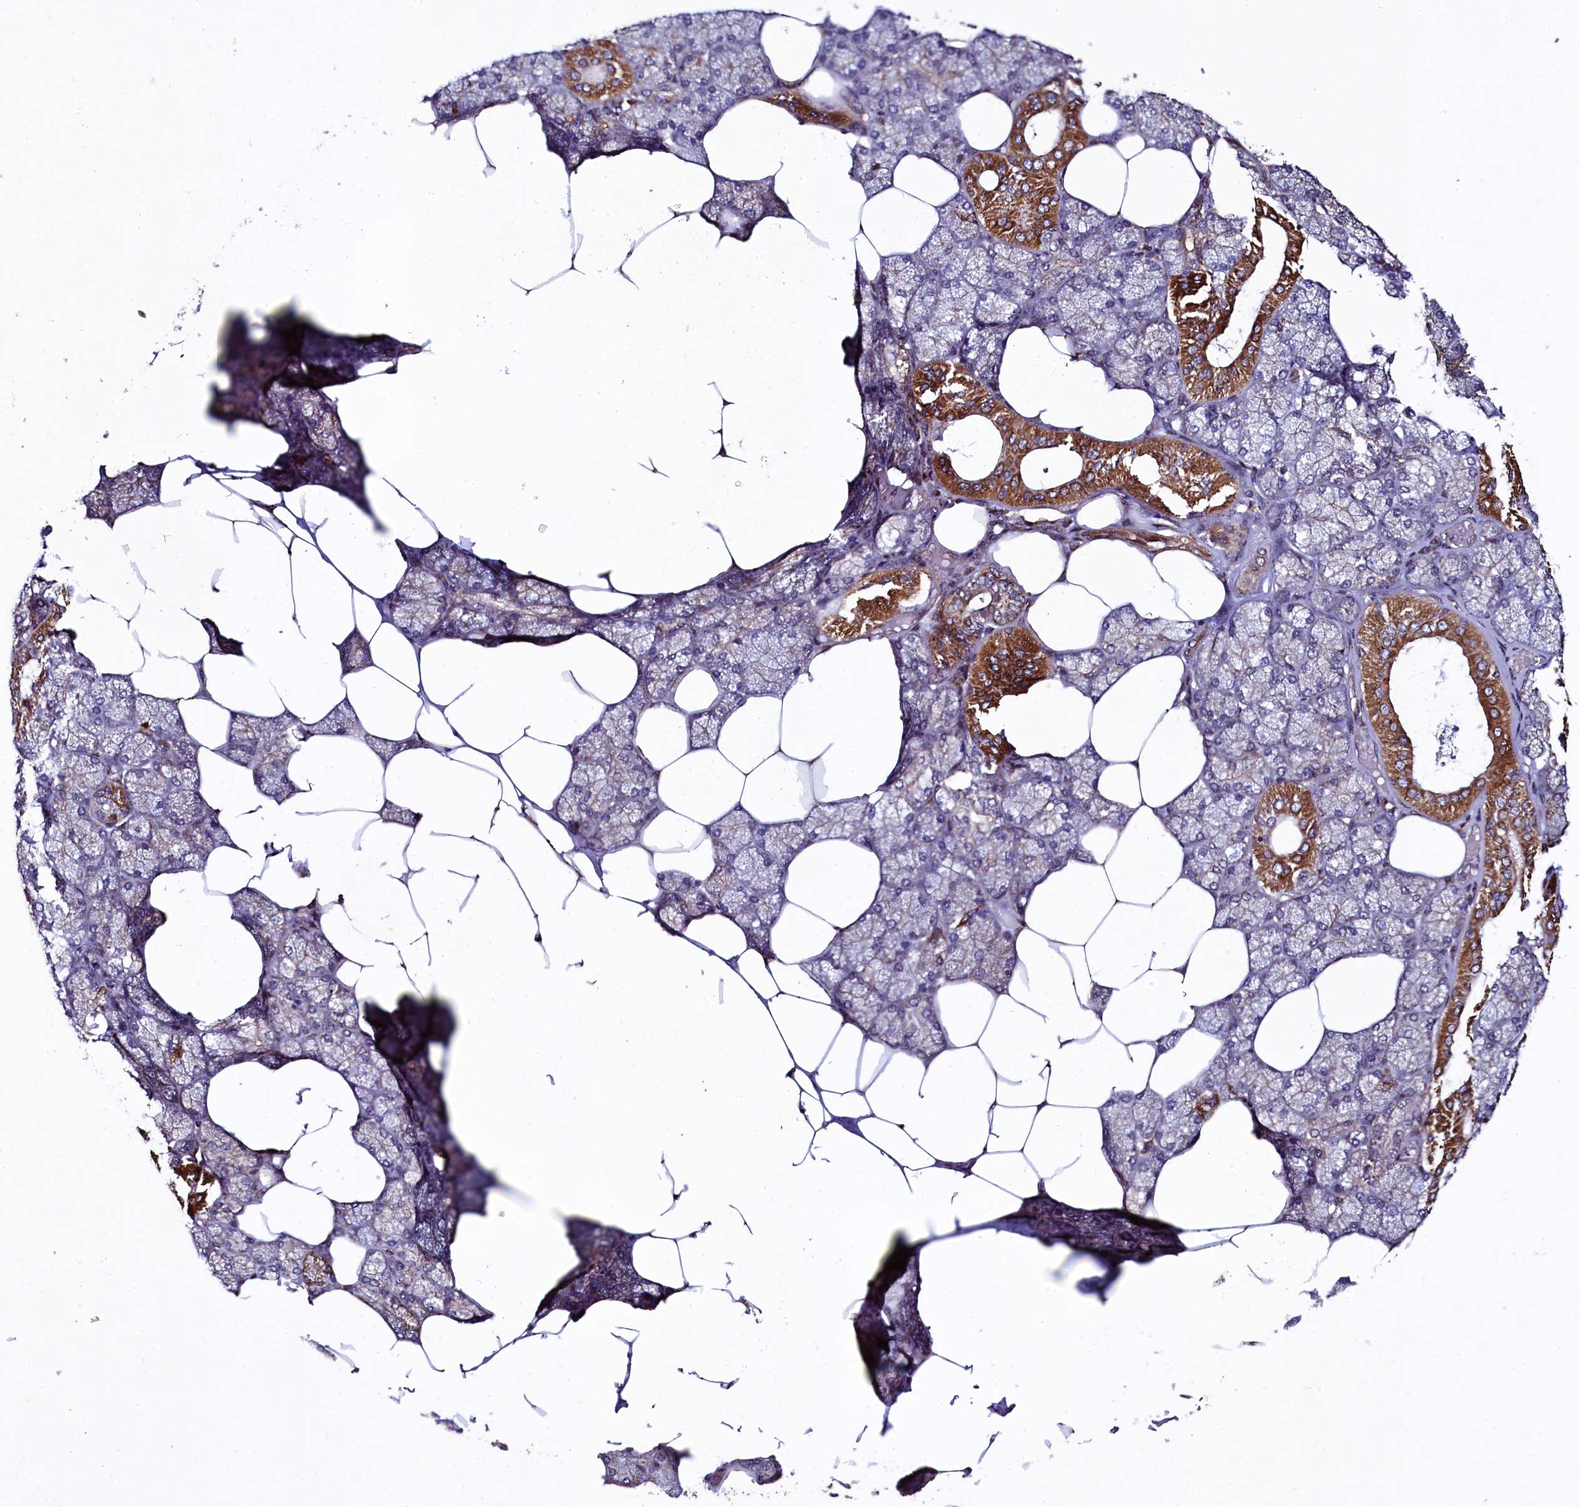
{"staining": {"intensity": "moderate", "quantity": "25%-75%", "location": "cytoplasmic/membranous"}, "tissue": "salivary gland", "cell_type": "Glandular cells", "image_type": "normal", "snomed": [{"axis": "morphology", "description": "Normal tissue, NOS"}, {"axis": "topography", "description": "Salivary gland"}], "caption": "High-power microscopy captured an immunohistochemistry image of benign salivary gland, revealing moderate cytoplasmic/membranous expression in about 25%-75% of glandular cells.", "gene": "ZNF577", "patient": {"sex": "male", "age": 62}}